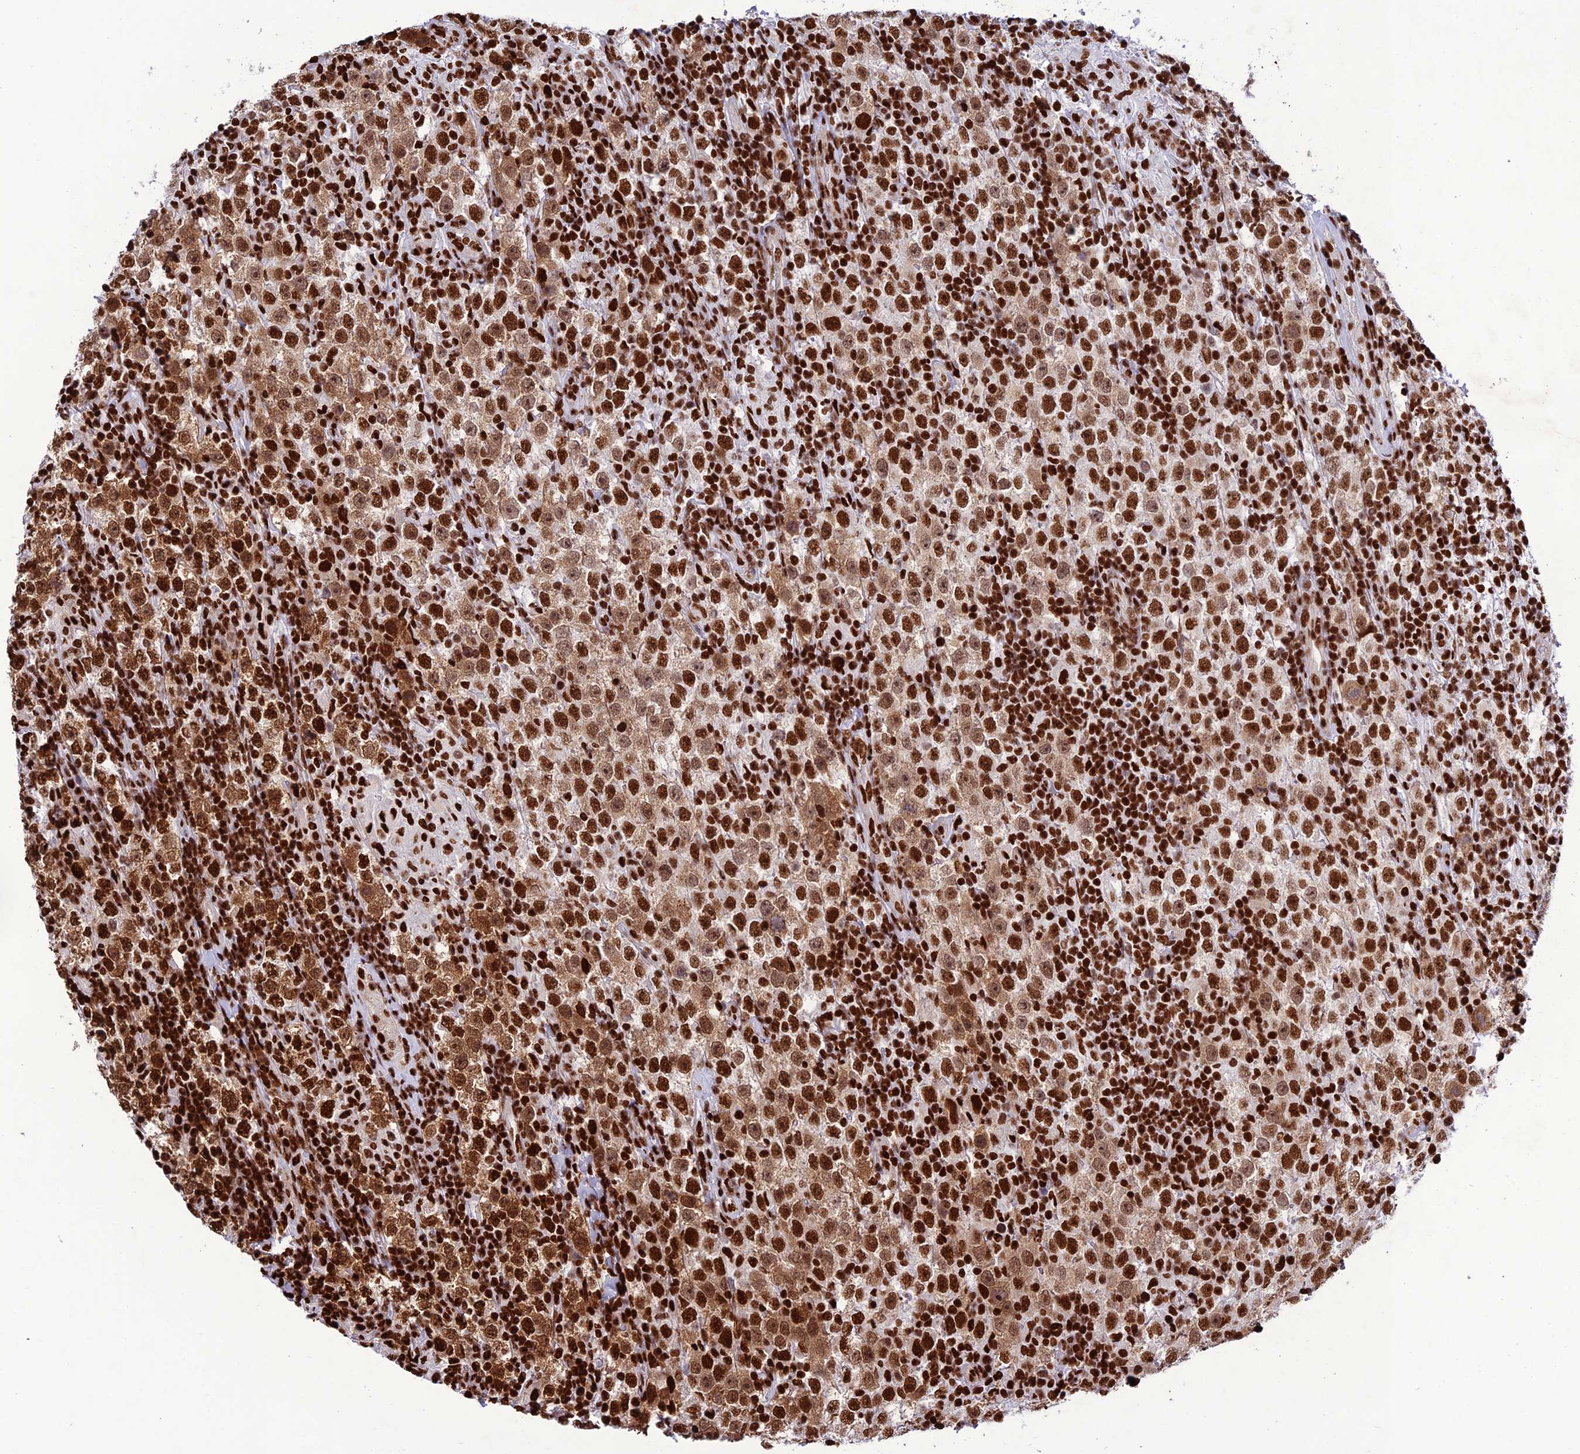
{"staining": {"intensity": "strong", "quantity": ">75%", "location": "nuclear"}, "tissue": "testis cancer", "cell_type": "Tumor cells", "image_type": "cancer", "snomed": [{"axis": "morphology", "description": "Normal tissue, NOS"}, {"axis": "morphology", "description": "Urothelial carcinoma, High grade"}, {"axis": "morphology", "description": "Seminoma, NOS"}, {"axis": "morphology", "description": "Carcinoma, Embryonal, NOS"}, {"axis": "topography", "description": "Urinary bladder"}, {"axis": "topography", "description": "Testis"}], "caption": "An immunohistochemistry (IHC) image of tumor tissue is shown. Protein staining in brown shows strong nuclear positivity in testis cancer within tumor cells.", "gene": "INO80E", "patient": {"sex": "male", "age": 41}}